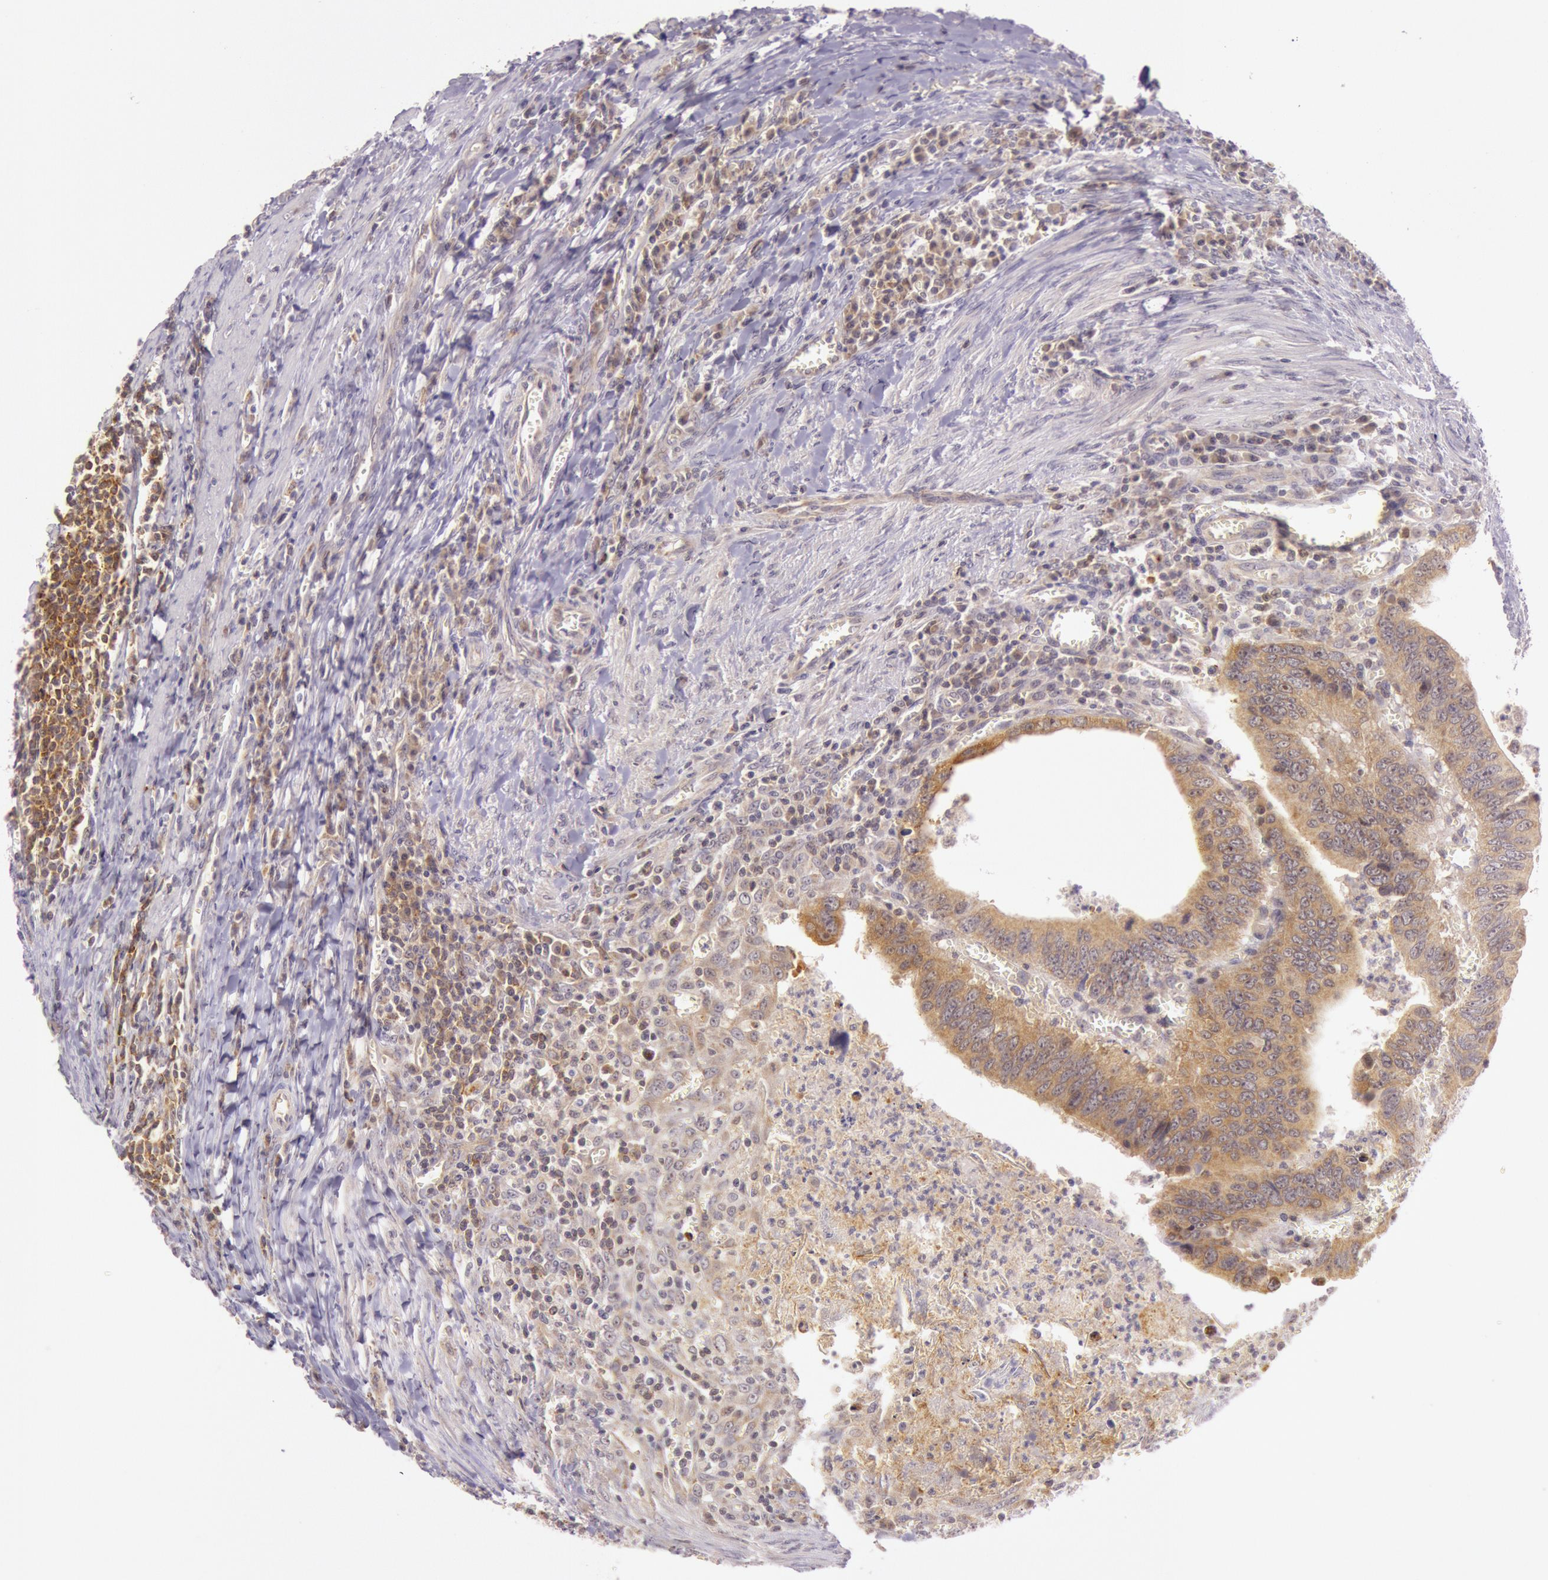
{"staining": {"intensity": "moderate", "quantity": ">75%", "location": "cytoplasmic/membranous,nuclear"}, "tissue": "colorectal cancer", "cell_type": "Tumor cells", "image_type": "cancer", "snomed": [{"axis": "morphology", "description": "Adenocarcinoma, NOS"}, {"axis": "topography", "description": "Colon"}], "caption": "A histopathology image of human adenocarcinoma (colorectal) stained for a protein displays moderate cytoplasmic/membranous and nuclear brown staining in tumor cells.", "gene": "CDK16", "patient": {"sex": "male", "age": 72}}